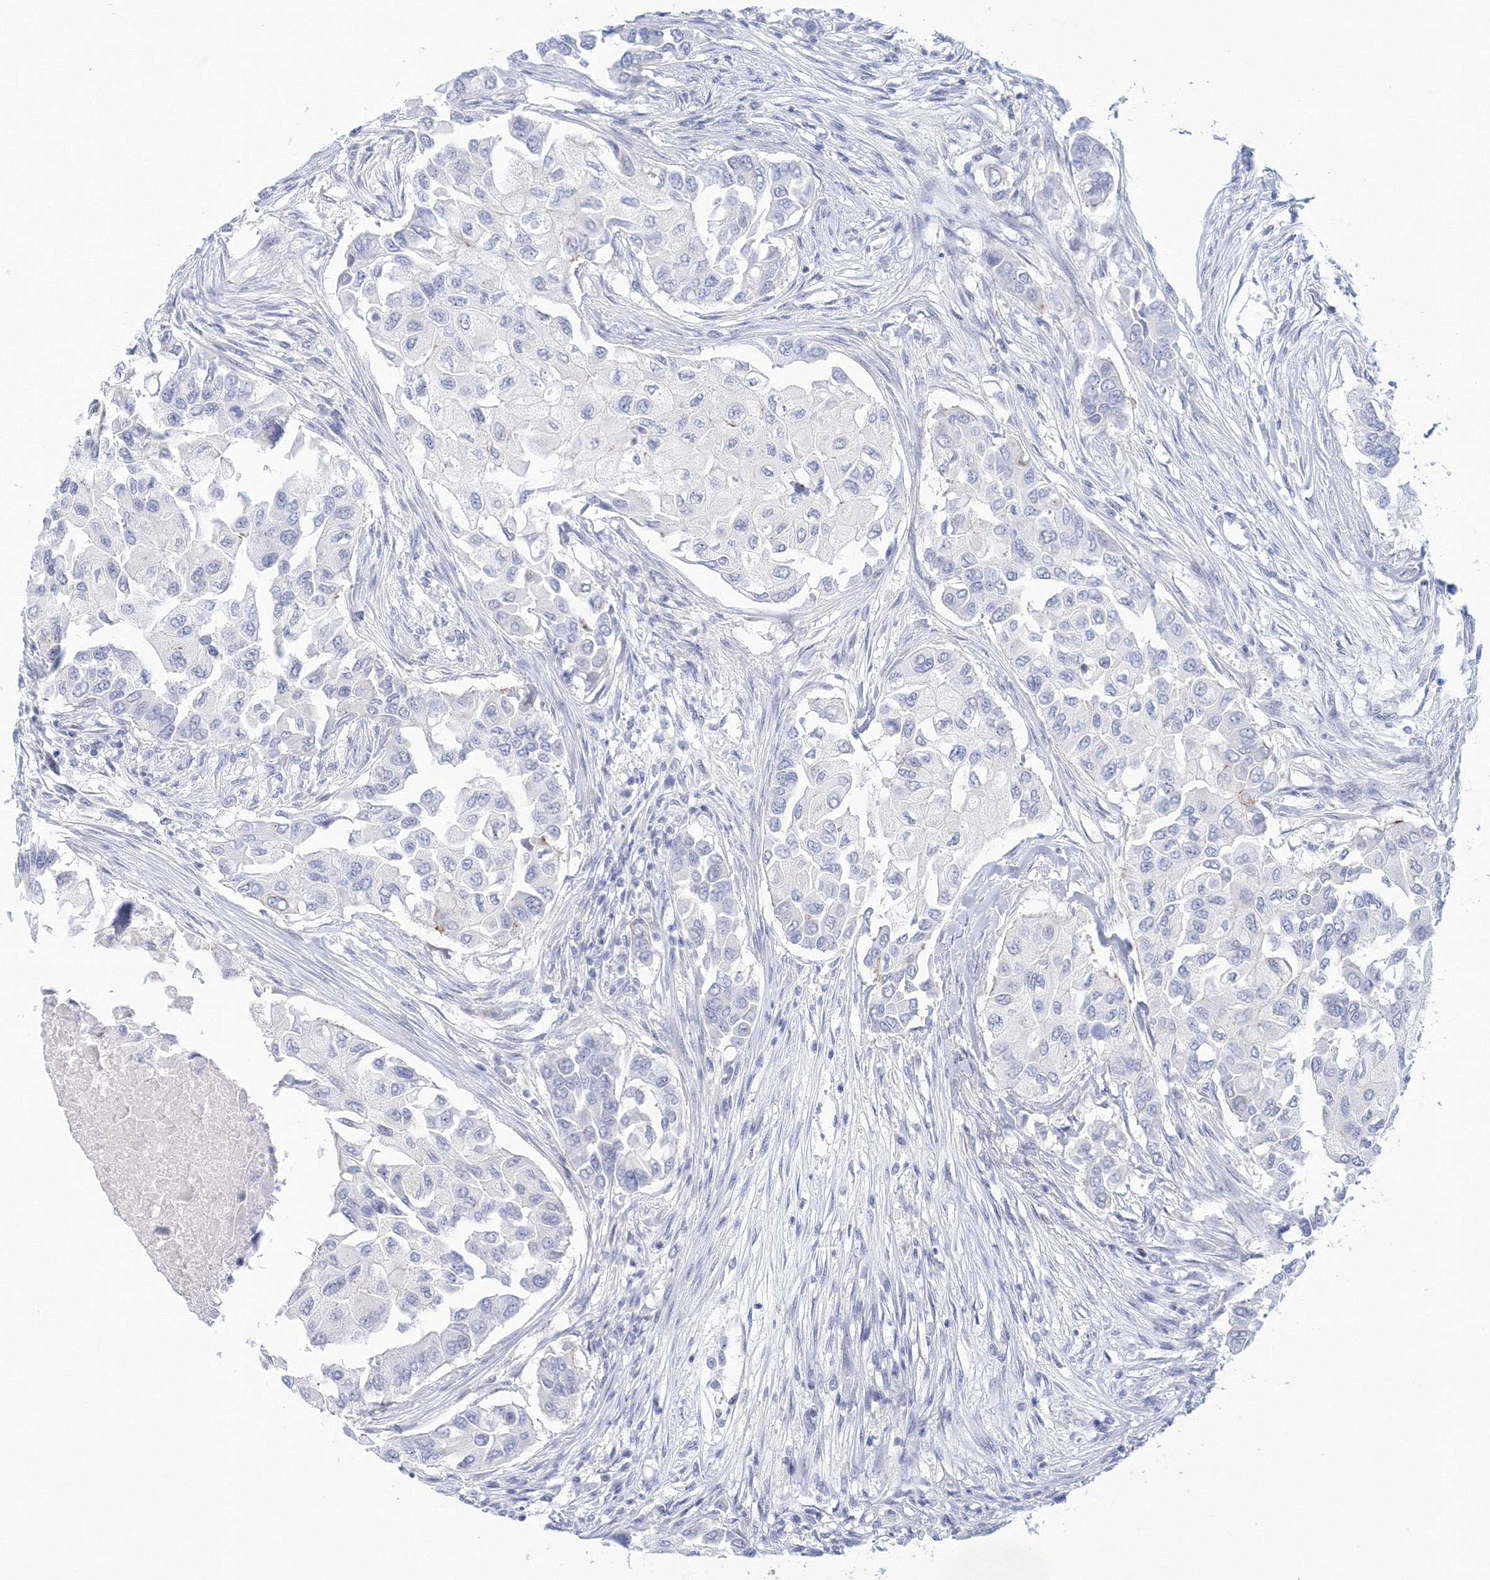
{"staining": {"intensity": "negative", "quantity": "none", "location": "none"}, "tissue": "breast cancer", "cell_type": "Tumor cells", "image_type": "cancer", "snomed": [{"axis": "morphology", "description": "Normal tissue, NOS"}, {"axis": "morphology", "description": "Duct carcinoma"}, {"axis": "topography", "description": "Breast"}], "caption": "A high-resolution image shows IHC staining of breast intraductal carcinoma, which displays no significant positivity in tumor cells.", "gene": "VSIG1", "patient": {"sex": "female", "age": 49}}